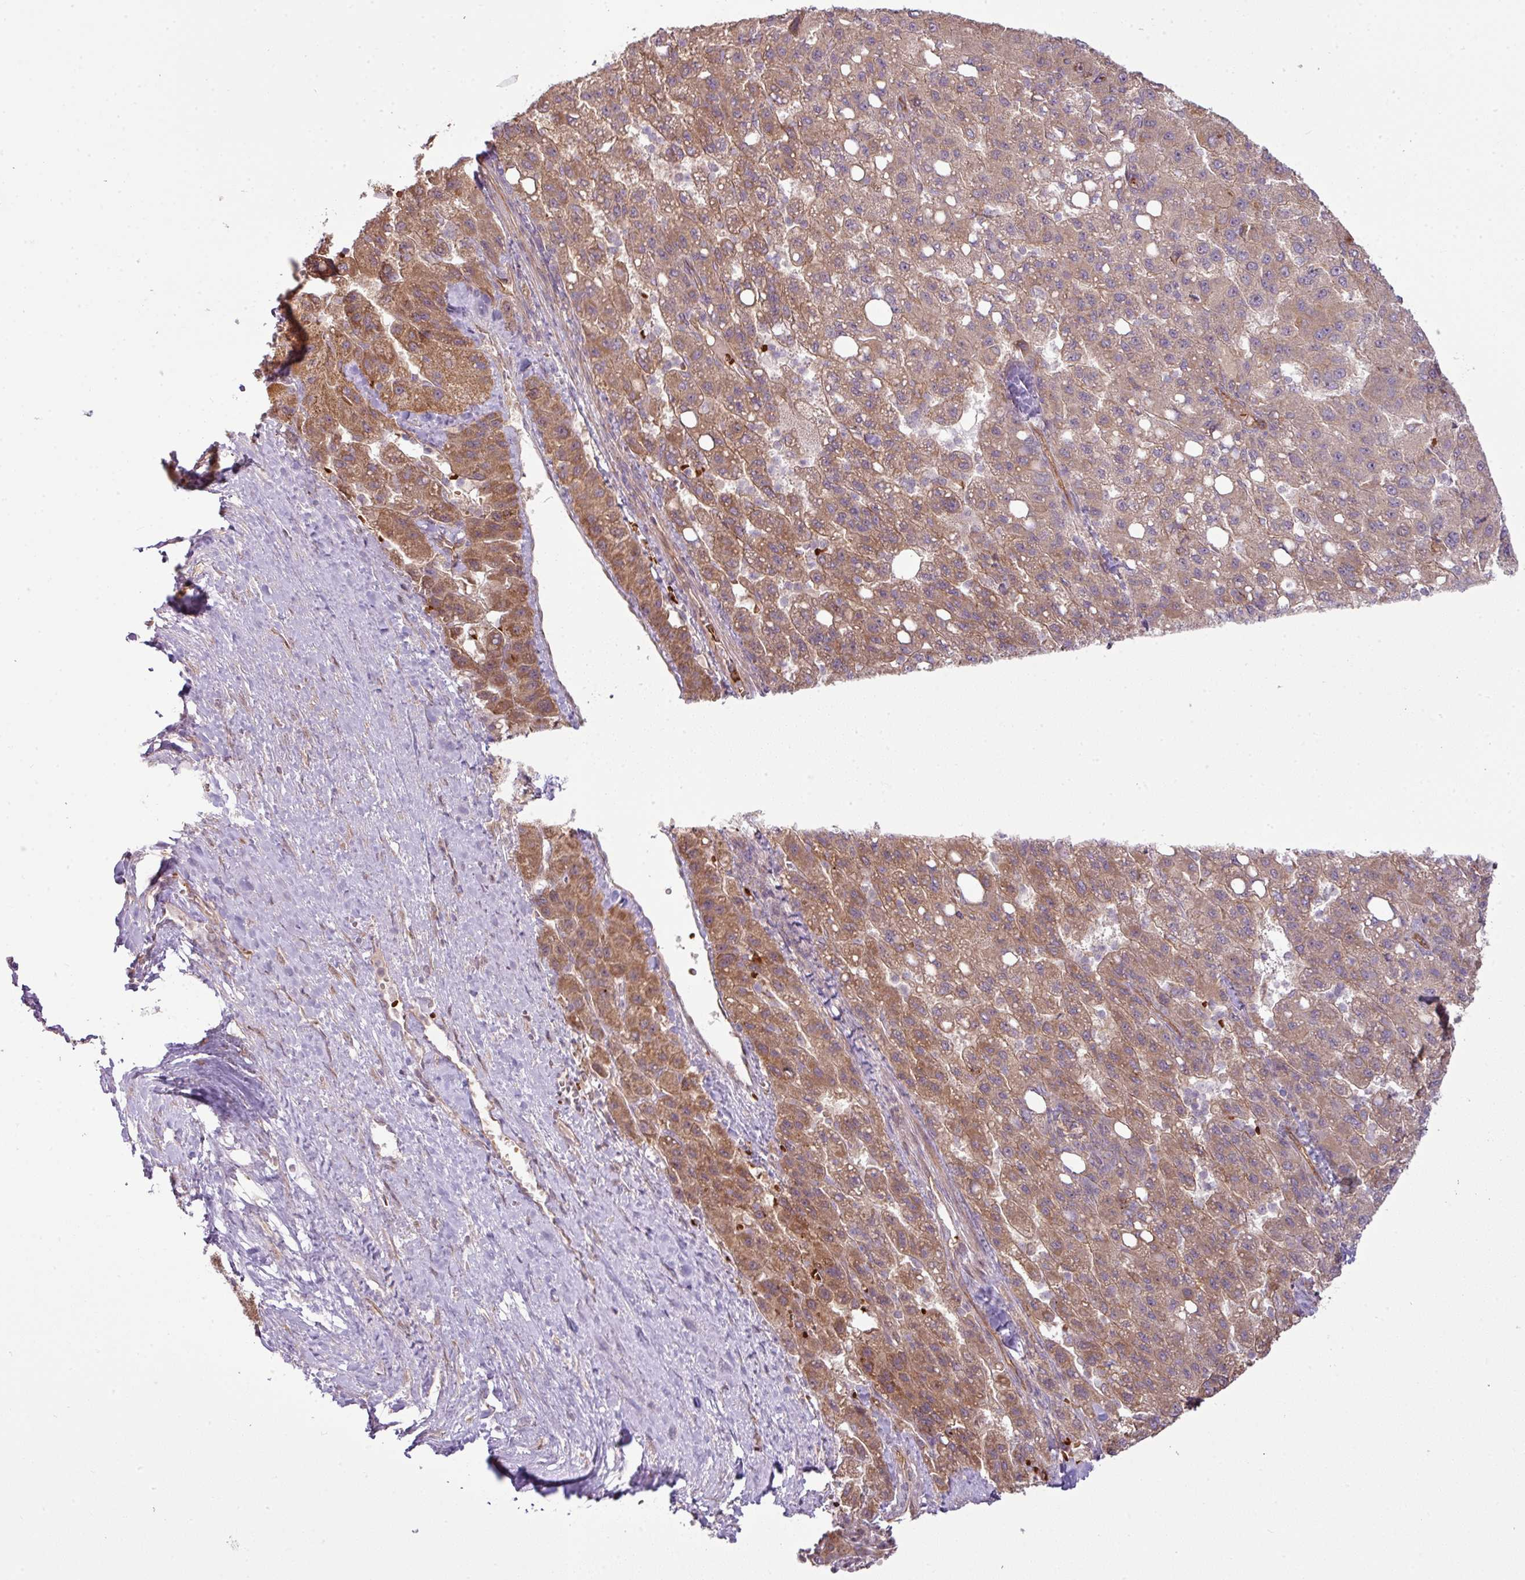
{"staining": {"intensity": "moderate", "quantity": ">75%", "location": "cytoplasmic/membranous"}, "tissue": "liver cancer", "cell_type": "Tumor cells", "image_type": "cancer", "snomed": [{"axis": "morphology", "description": "Carcinoma, Hepatocellular, NOS"}, {"axis": "topography", "description": "Liver"}], "caption": "IHC of human liver hepatocellular carcinoma shows medium levels of moderate cytoplasmic/membranous positivity in about >75% of tumor cells. The staining was performed using DAB to visualize the protein expression in brown, while the nuclei were stained in blue with hematoxylin (Magnification: 20x).", "gene": "COX18", "patient": {"sex": "female", "age": 82}}